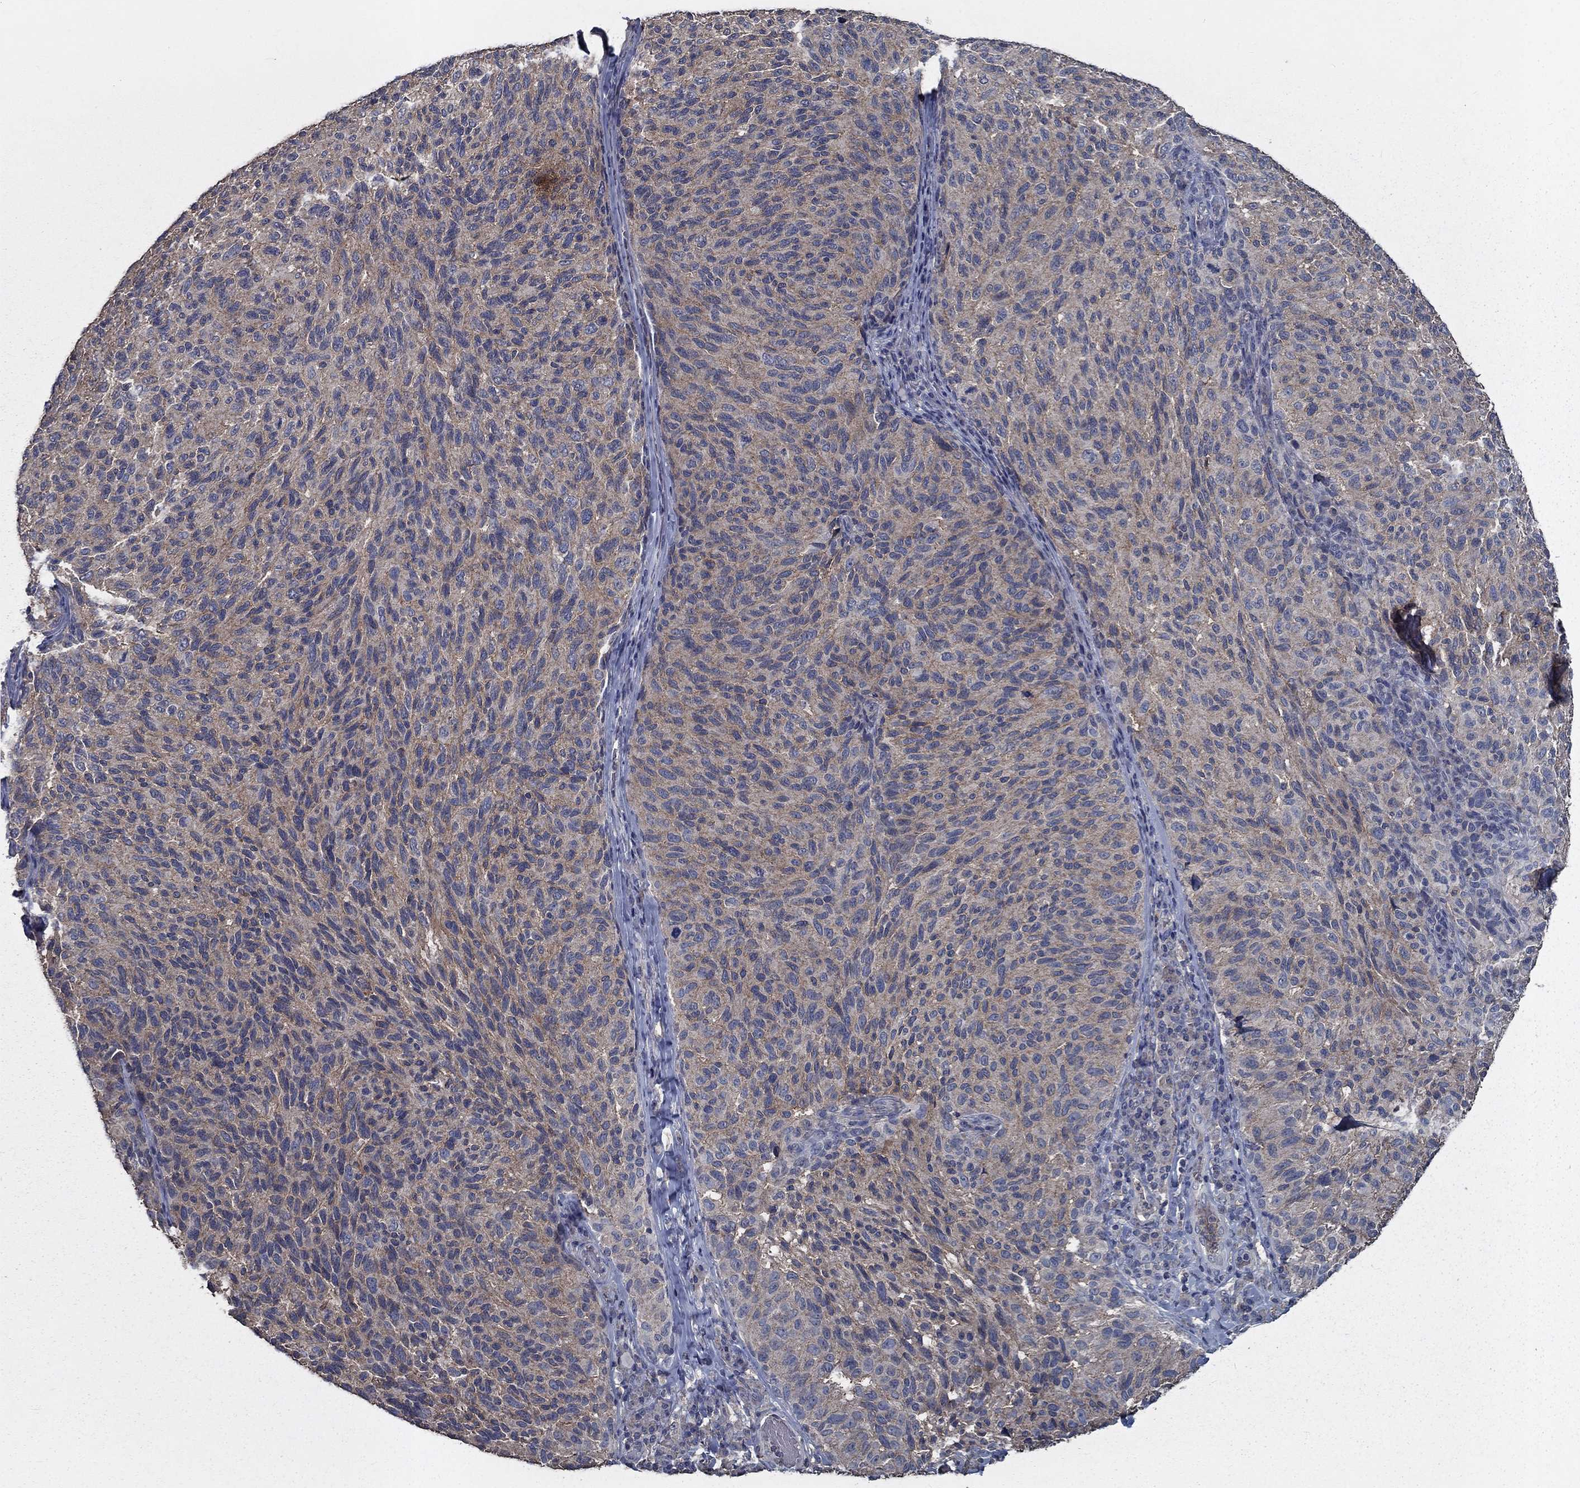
{"staining": {"intensity": "weak", "quantity": "25%-75%", "location": "cytoplasmic/membranous"}, "tissue": "melanoma", "cell_type": "Tumor cells", "image_type": "cancer", "snomed": [{"axis": "morphology", "description": "Malignant melanoma, NOS"}, {"axis": "topography", "description": "Skin"}], "caption": "Brown immunohistochemical staining in malignant melanoma displays weak cytoplasmic/membranous positivity in about 25%-75% of tumor cells.", "gene": "SLC44A1", "patient": {"sex": "female", "age": 73}}